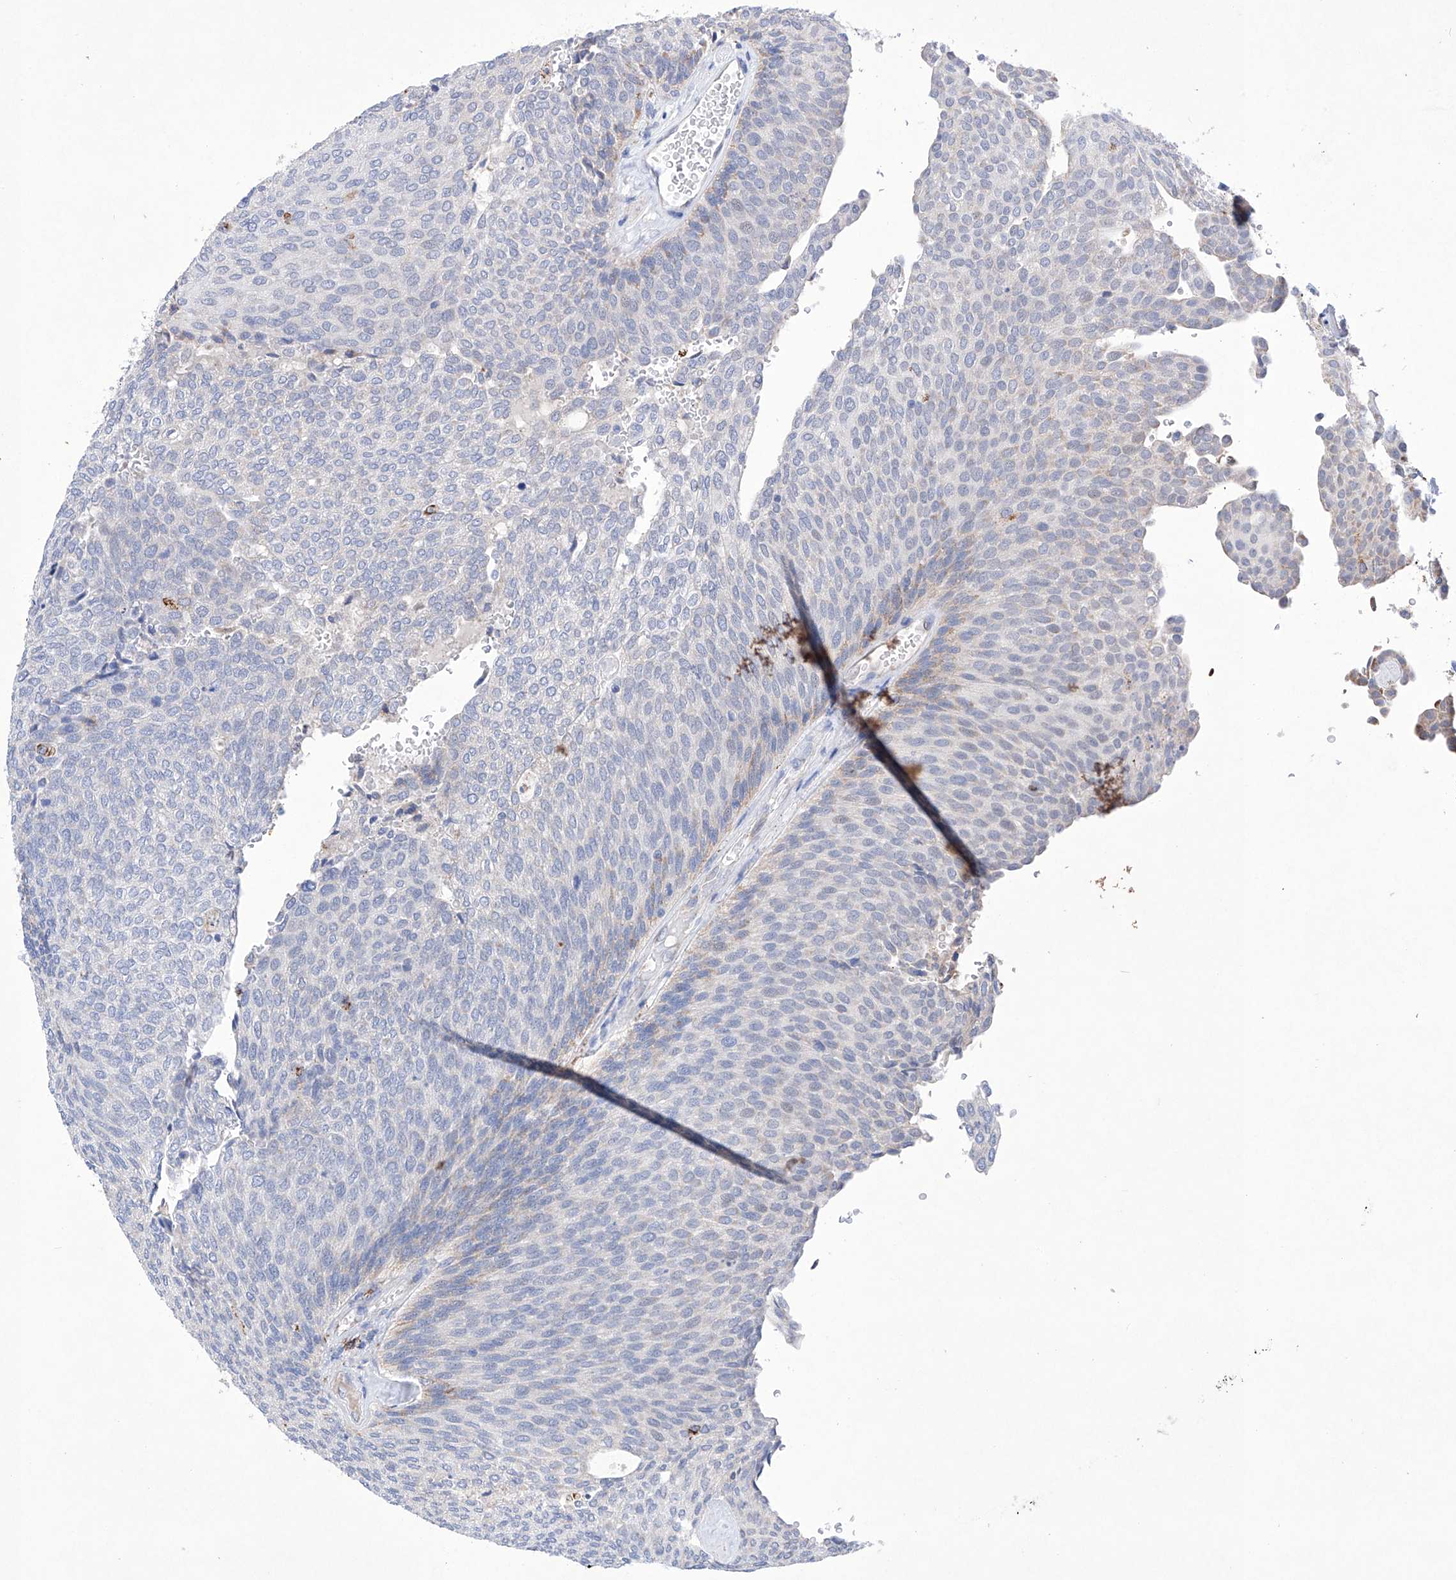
{"staining": {"intensity": "negative", "quantity": "none", "location": "none"}, "tissue": "urothelial cancer", "cell_type": "Tumor cells", "image_type": "cancer", "snomed": [{"axis": "morphology", "description": "Urothelial carcinoma, Low grade"}, {"axis": "topography", "description": "Urinary bladder"}], "caption": "This is an IHC micrograph of human urothelial cancer. There is no staining in tumor cells.", "gene": "NRROS", "patient": {"sex": "female", "age": 79}}